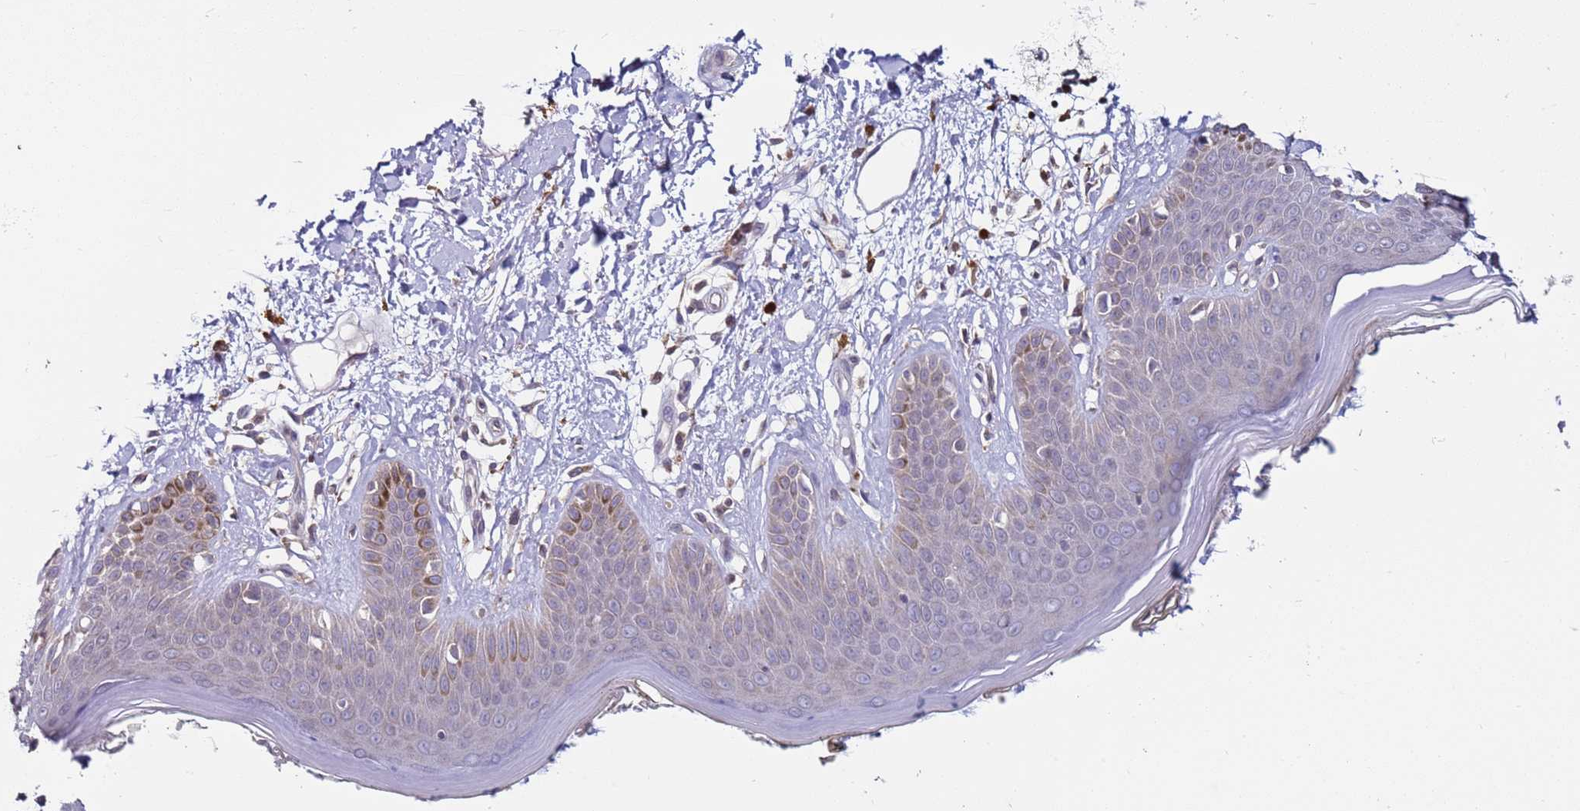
{"staining": {"intensity": "strong", "quantity": ">75%", "location": "cytoplasmic/membranous"}, "tissue": "skin", "cell_type": "Fibroblasts", "image_type": "normal", "snomed": [{"axis": "morphology", "description": "Normal tissue, NOS"}, {"axis": "topography", "description": "Skin"}], "caption": "Unremarkable skin displays strong cytoplasmic/membranous staining in approximately >75% of fibroblasts, visualized by immunohistochemistry. (DAB (3,3'-diaminobenzidine) = brown stain, brightfield microscopy at high magnification).", "gene": "SNAPC4", "patient": {"sex": "female", "age": 64}}